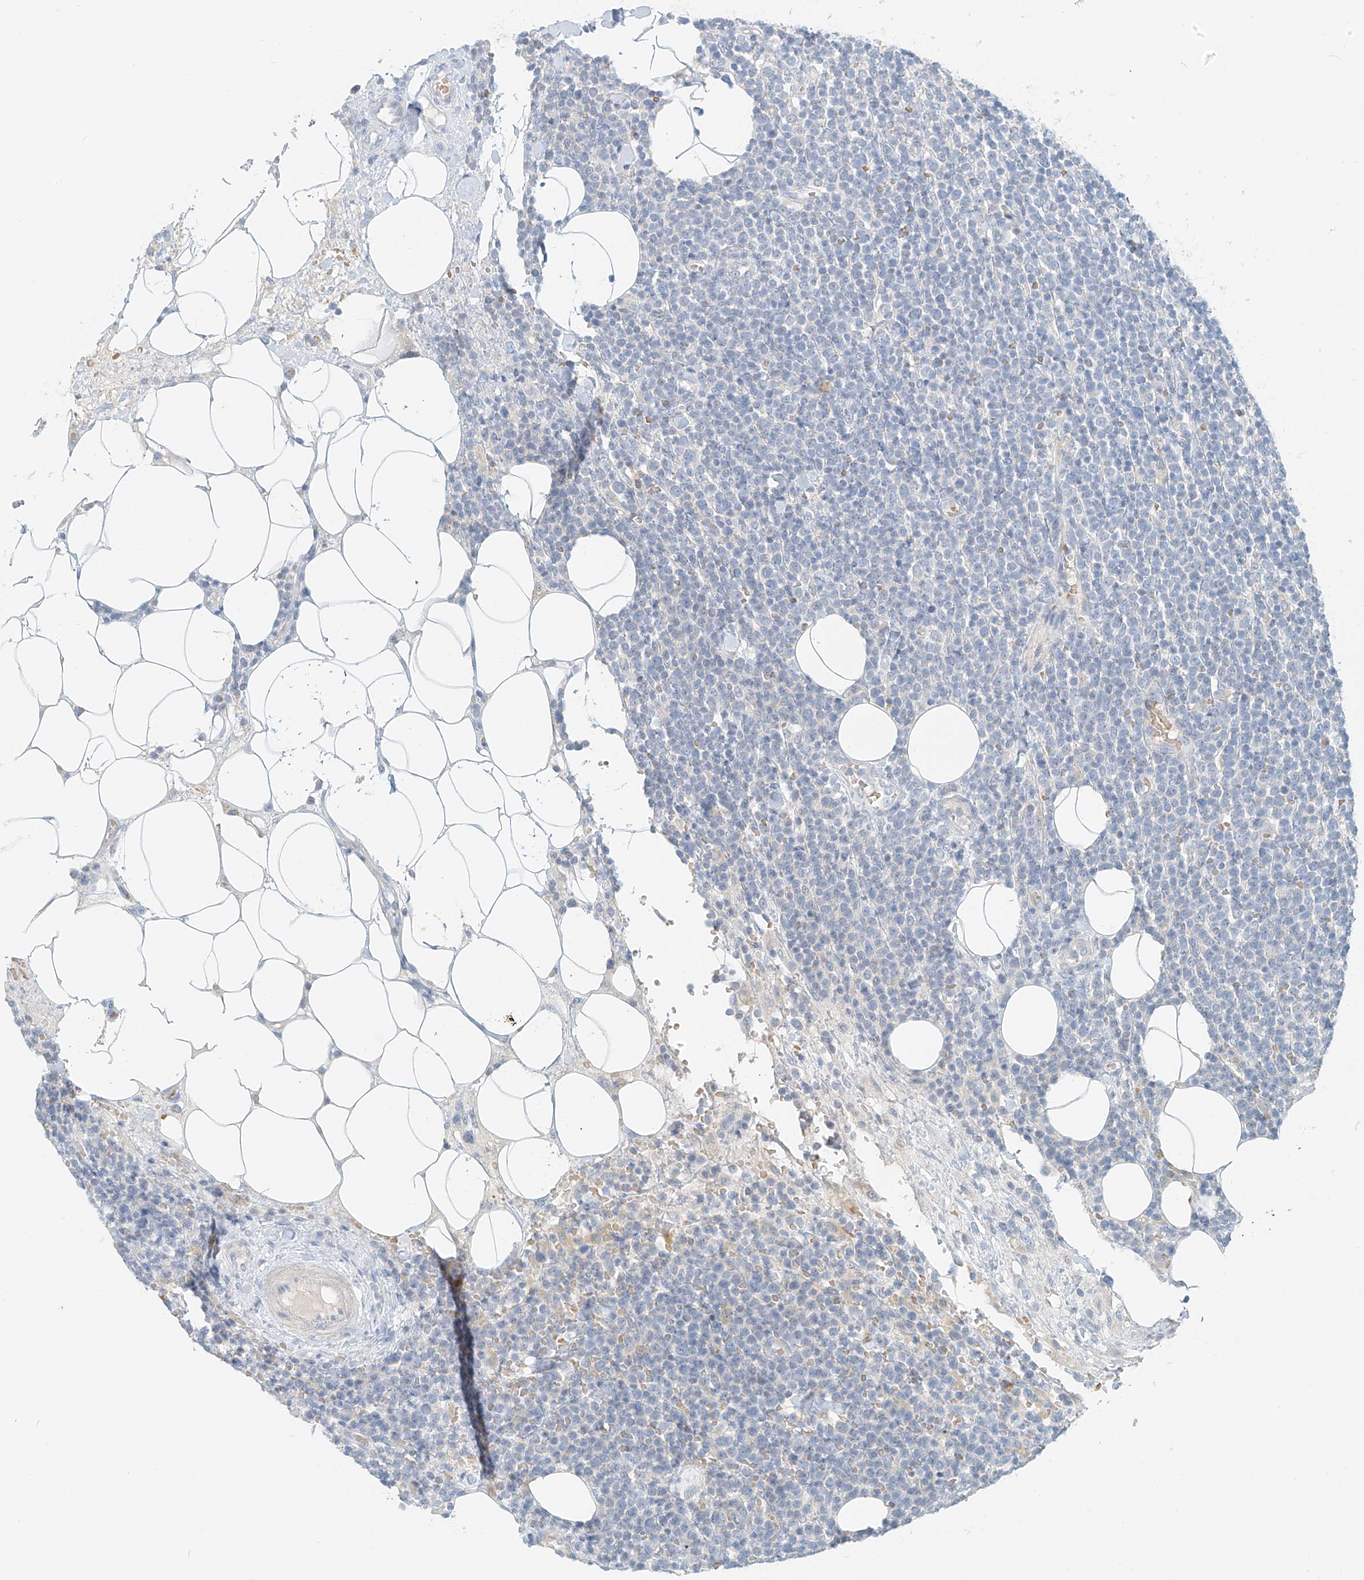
{"staining": {"intensity": "negative", "quantity": "none", "location": "none"}, "tissue": "lymphoma", "cell_type": "Tumor cells", "image_type": "cancer", "snomed": [{"axis": "morphology", "description": "Malignant lymphoma, non-Hodgkin's type, High grade"}, {"axis": "topography", "description": "Lymph node"}], "caption": "High power microscopy photomicrograph of an IHC micrograph of lymphoma, revealing no significant positivity in tumor cells.", "gene": "PGC", "patient": {"sex": "male", "age": 61}}